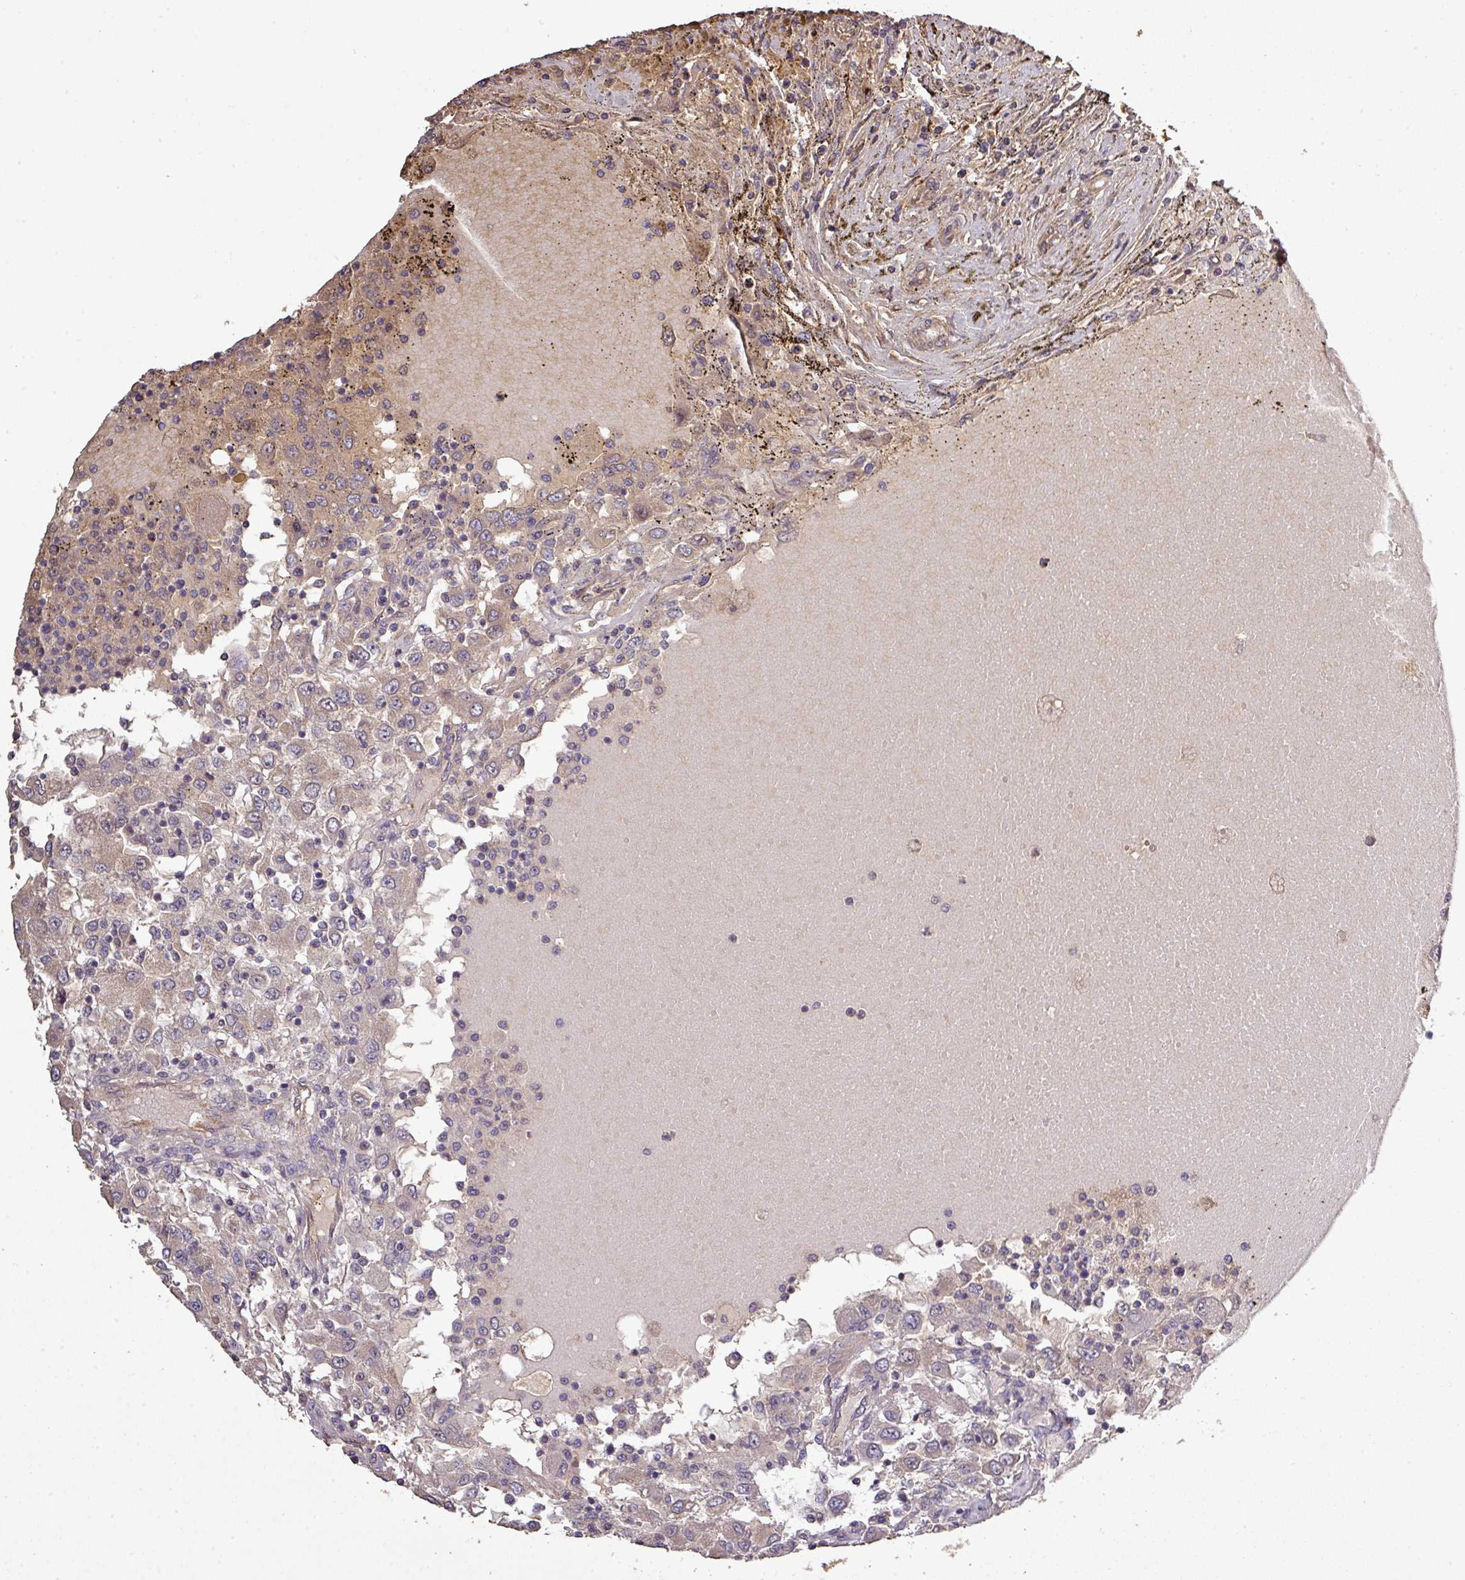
{"staining": {"intensity": "weak", "quantity": "<25%", "location": "cytoplasmic/membranous"}, "tissue": "renal cancer", "cell_type": "Tumor cells", "image_type": "cancer", "snomed": [{"axis": "morphology", "description": "Adenocarcinoma, NOS"}, {"axis": "topography", "description": "Kidney"}], "caption": "Immunohistochemical staining of human renal cancer exhibits no significant positivity in tumor cells. Brightfield microscopy of IHC stained with DAB (brown) and hematoxylin (blue), captured at high magnification.", "gene": "ISLR", "patient": {"sex": "female", "age": 67}}